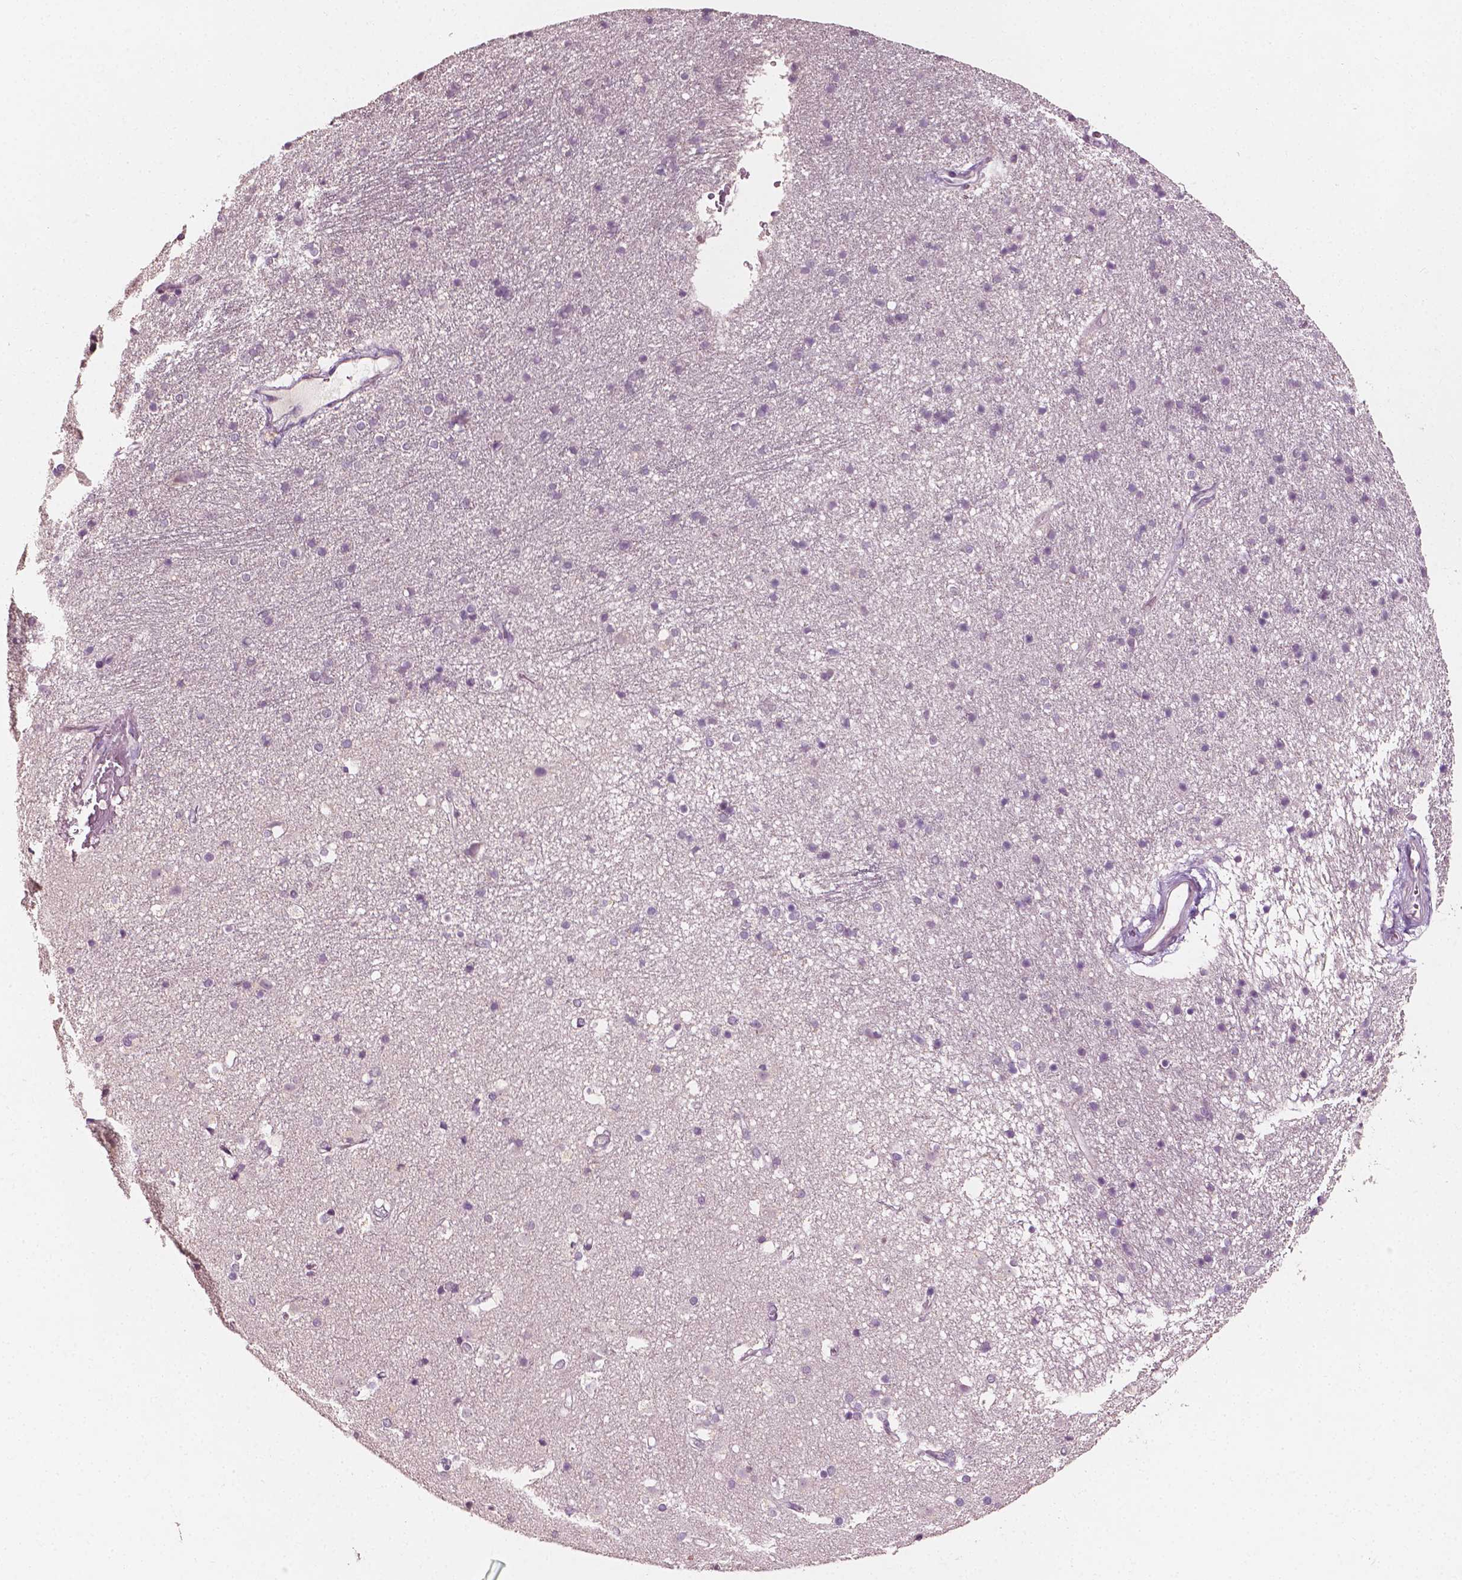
{"staining": {"intensity": "negative", "quantity": "none", "location": "none"}, "tissue": "caudate", "cell_type": "Glial cells", "image_type": "normal", "snomed": [{"axis": "morphology", "description": "Normal tissue, NOS"}, {"axis": "topography", "description": "Lateral ventricle wall"}], "caption": "Immunohistochemistry (IHC) of benign human caudate displays no staining in glial cells. The staining is performed using DAB brown chromogen with nuclei counter-stained in using hematoxylin.", "gene": "PLA2R1", "patient": {"sex": "female", "age": 71}}